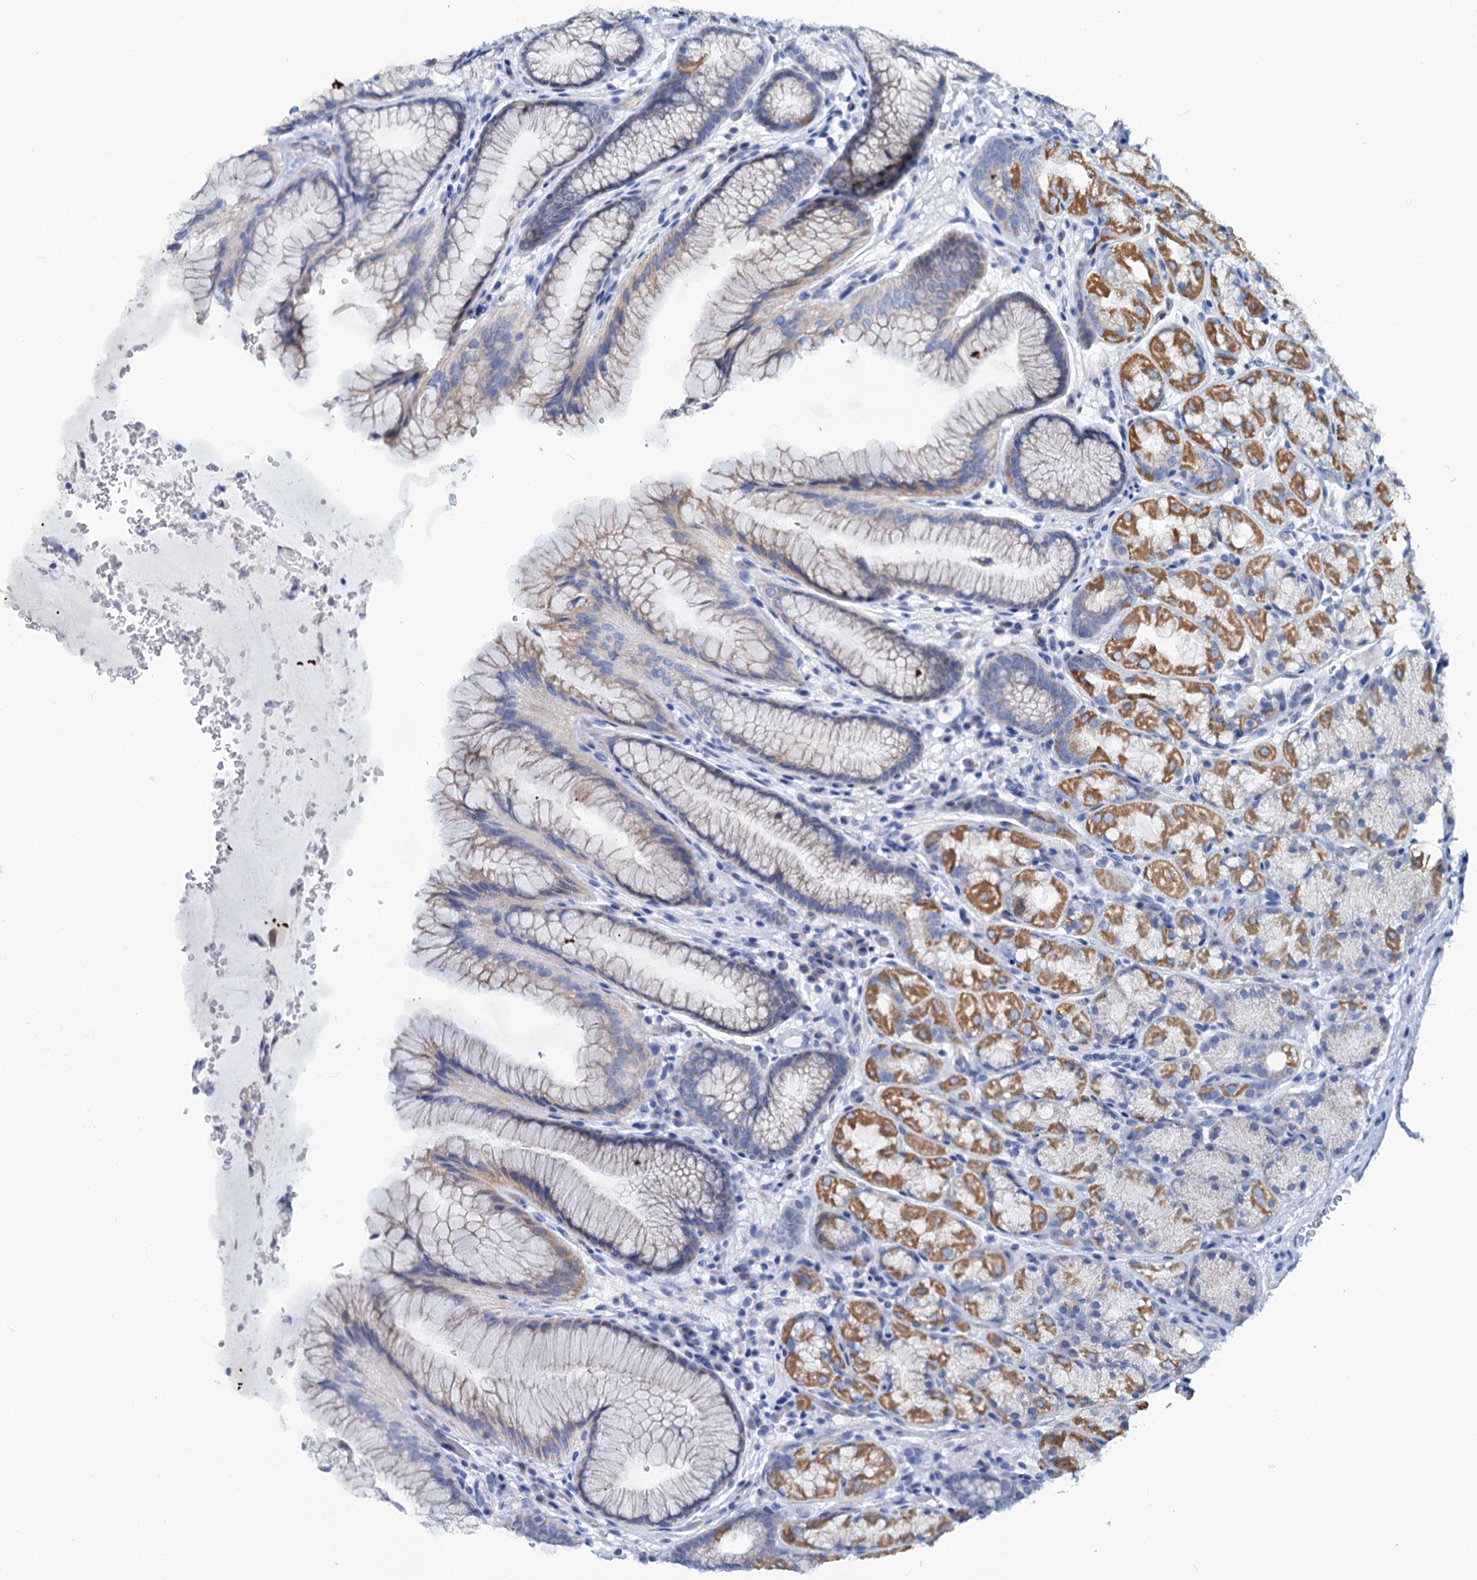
{"staining": {"intensity": "moderate", "quantity": "25%-75%", "location": "cytoplasmic/membranous"}, "tissue": "stomach", "cell_type": "Glandular cells", "image_type": "normal", "snomed": [{"axis": "morphology", "description": "Normal tissue, NOS"}, {"axis": "topography", "description": "Stomach"}], "caption": "Immunohistochemical staining of unremarkable human stomach exhibits moderate cytoplasmic/membranous protein expression in approximately 25%-75% of glandular cells. (DAB IHC with brightfield microscopy, high magnification).", "gene": "SLC1A3", "patient": {"sex": "male", "age": 63}}